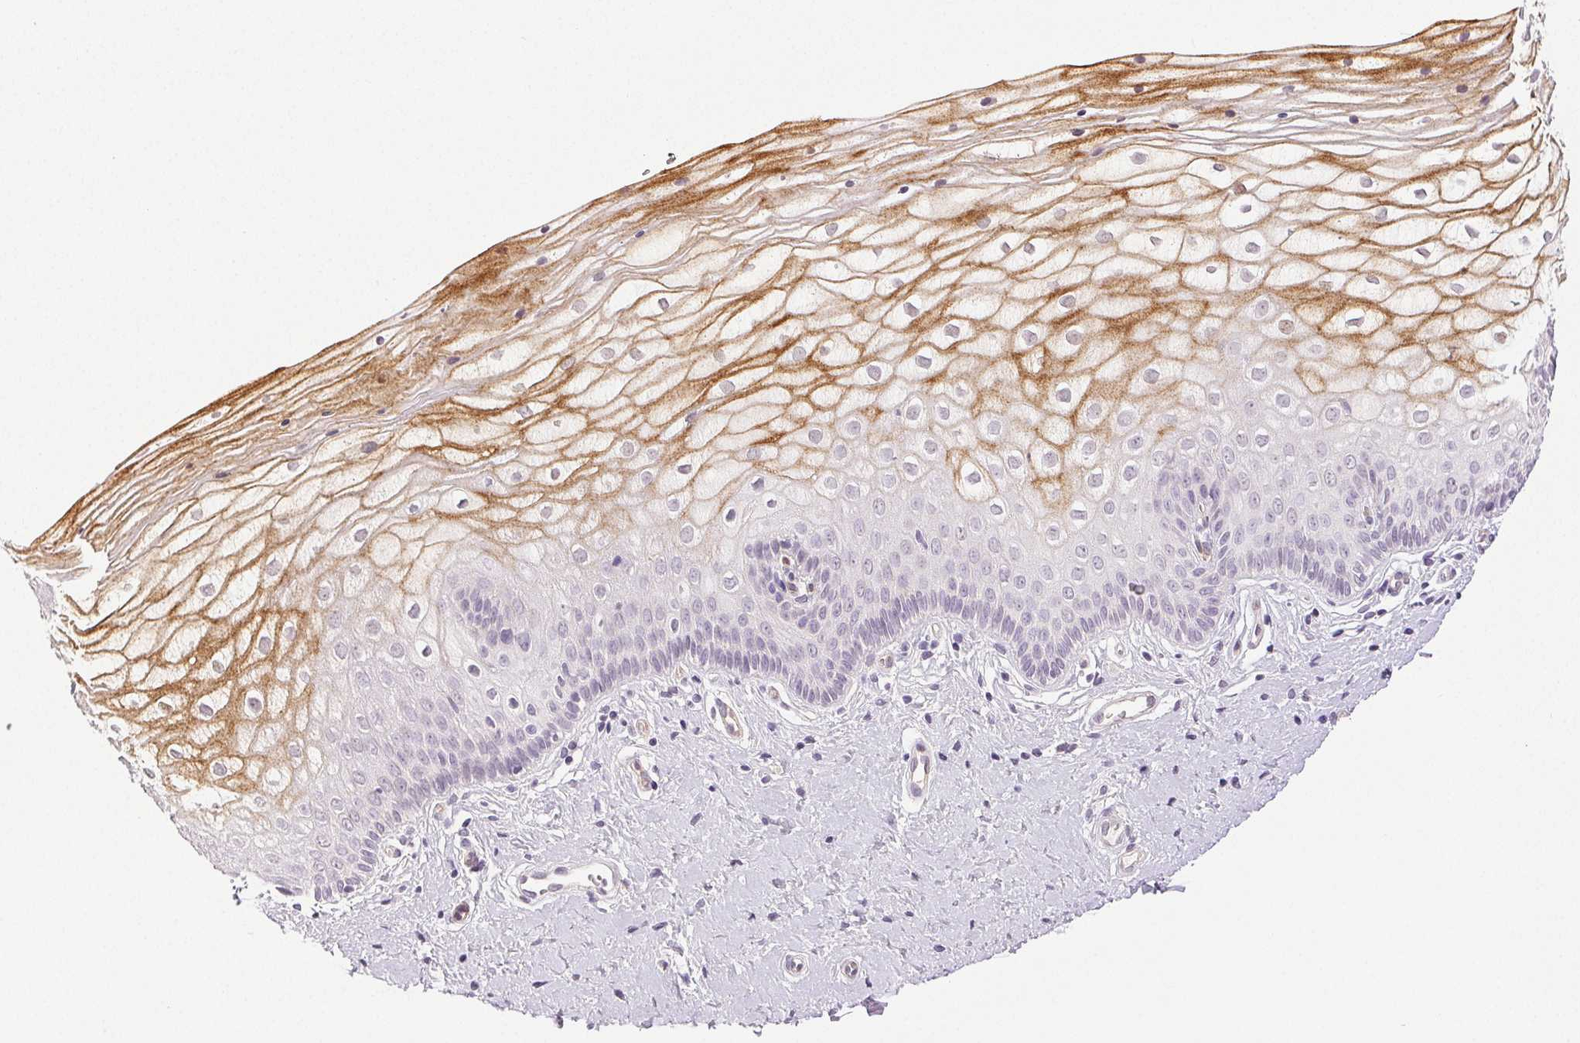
{"staining": {"intensity": "moderate", "quantity": "<25%", "location": "cytoplasmic/membranous"}, "tissue": "vagina", "cell_type": "Squamous epithelial cells", "image_type": "normal", "snomed": [{"axis": "morphology", "description": "Normal tissue, NOS"}, {"axis": "topography", "description": "Vagina"}], "caption": "This is a histology image of immunohistochemistry staining of benign vagina, which shows moderate expression in the cytoplasmic/membranous of squamous epithelial cells.", "gene": "PLCB1", "patient": {"sex": "female", "age": 39}}